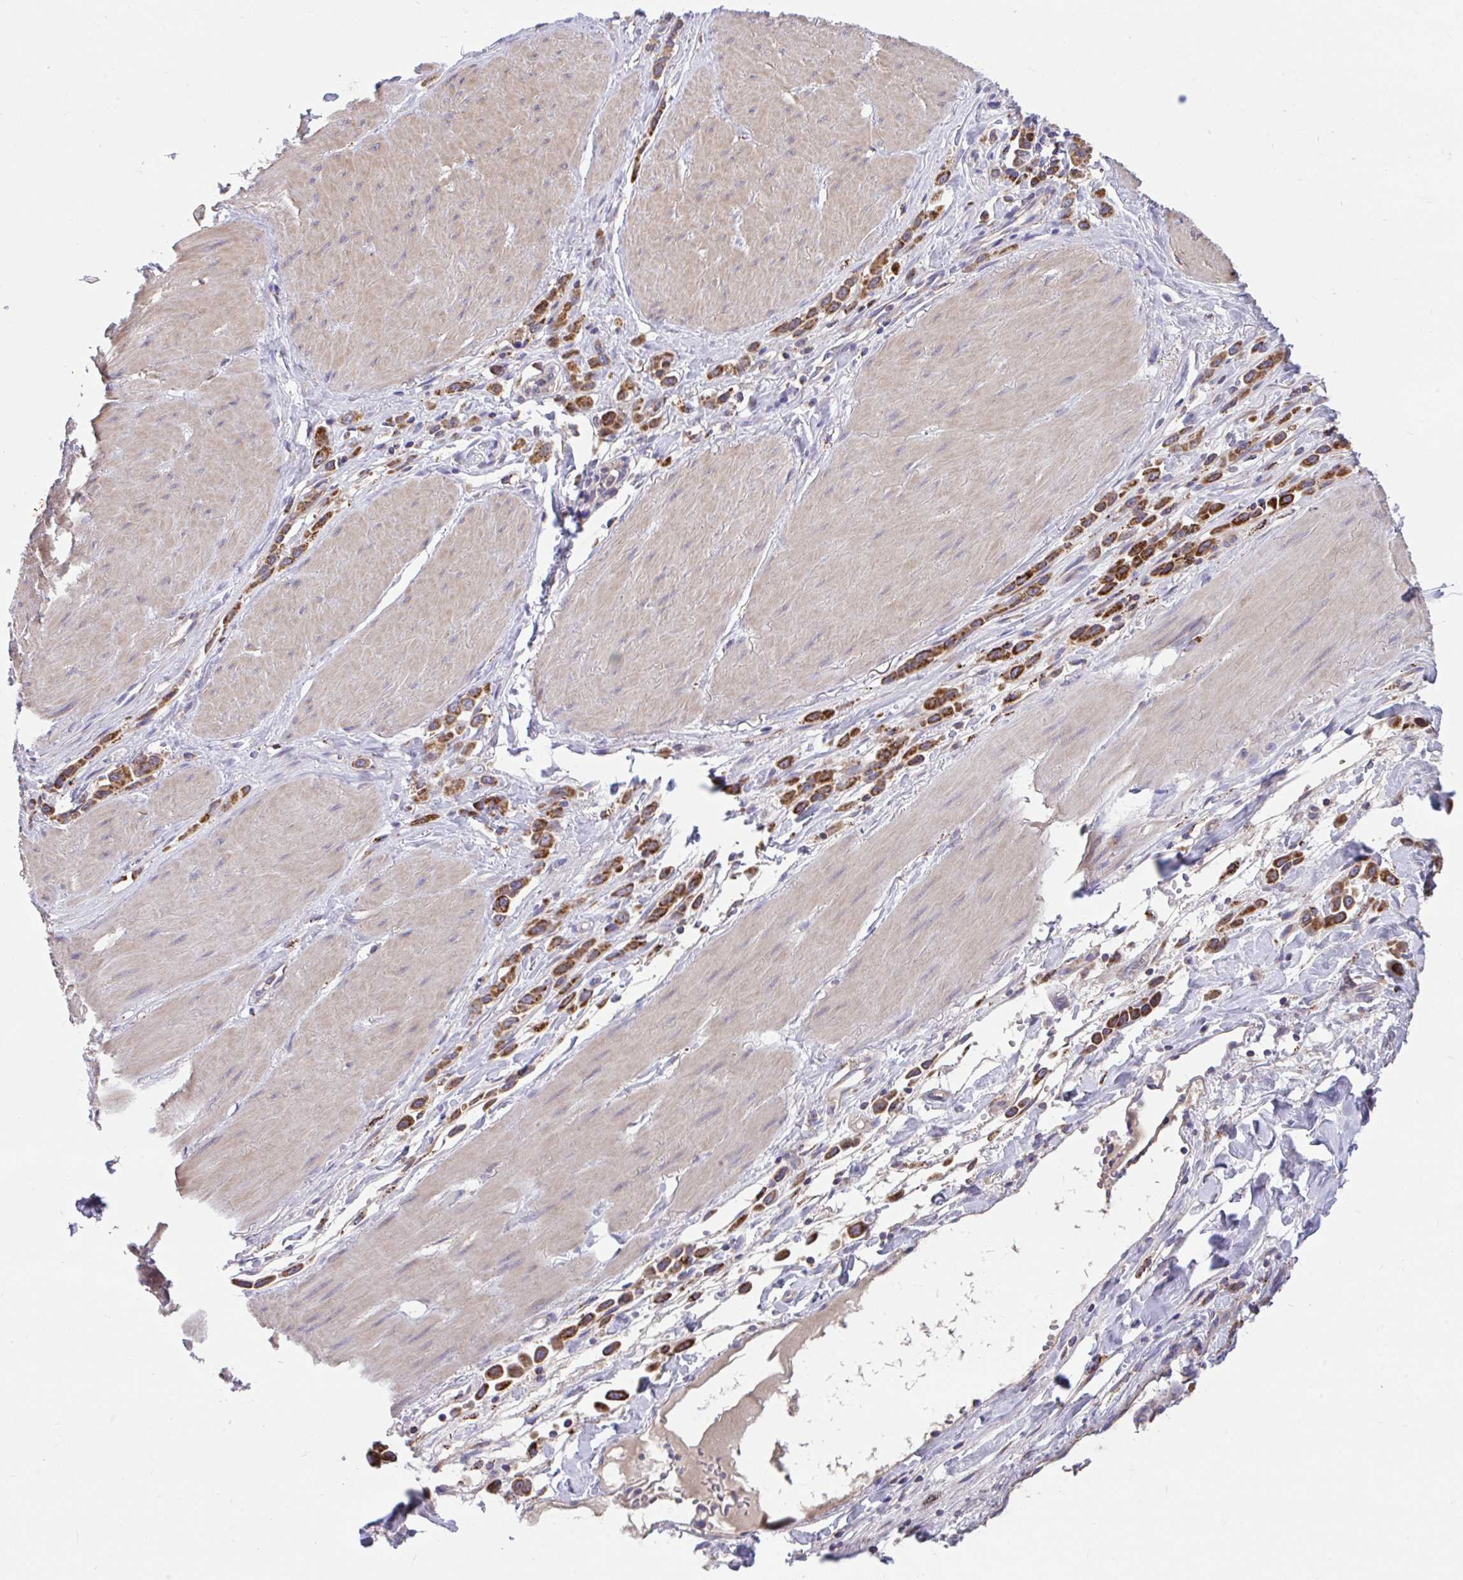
{"staining": {"intensity": "strong", "quantity": ">75%", "location": "cytoplasmic/membranous"}, "tissue": "stomach cancer", "cell_type": "Tumor cells", "image_type": "cancer", "snomed": [{"axis": "morphology", "description": "Adenocarcinoma, NOS"}, {"axis": "topography", "description": "Stomach"}], "caption": "A micrograph showing strong cytoplasmic/membranous expression in about >75% of tumor cells in stomach cancer, as visualized by brown immunohistochemical staining.", "gene": "RALBP1", "patient": {"sex": "male", "age": 47}}